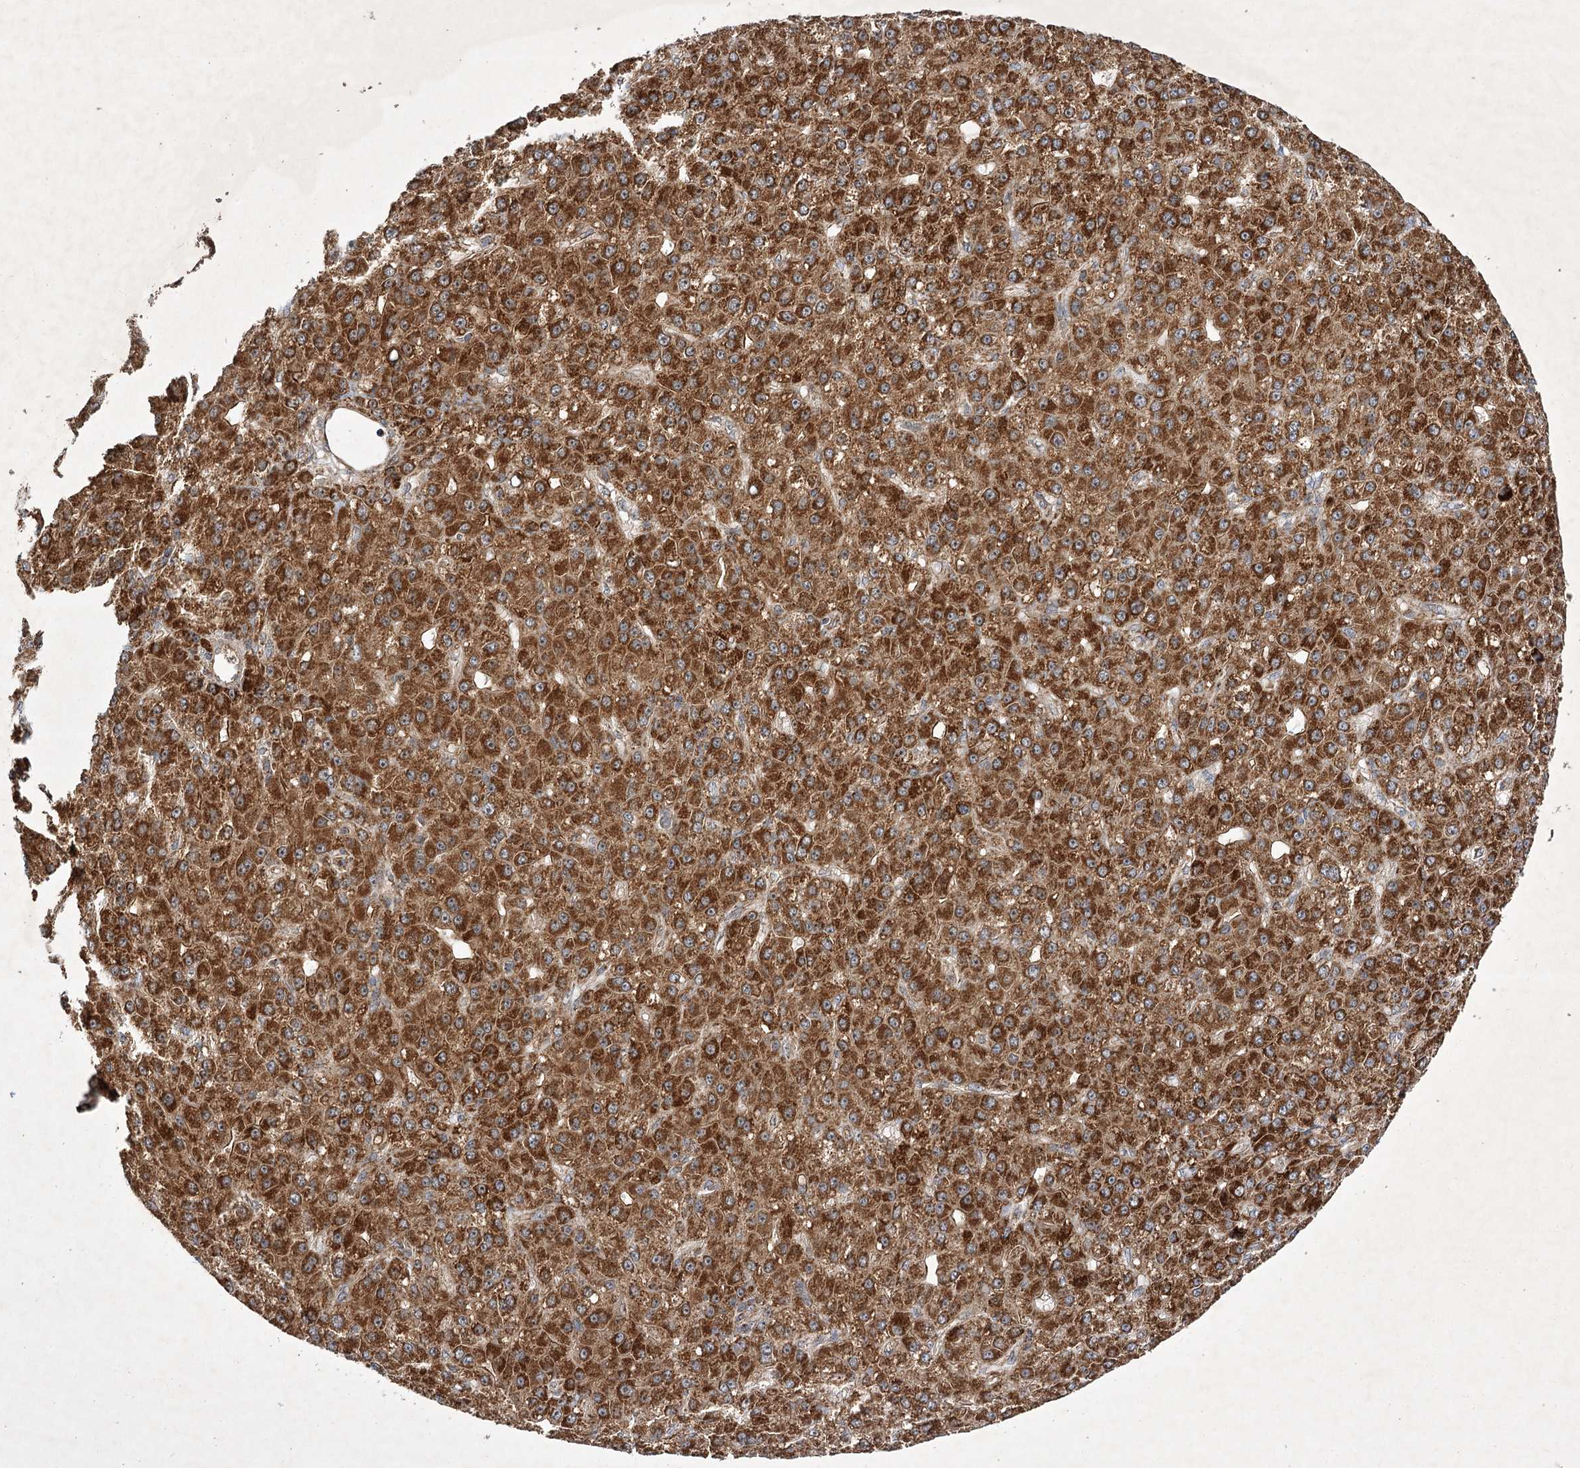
{"staining": {"intensity": "strong", "quantity": ">75%", "location": "cytoplasmic/membranous"}, "tissue": "liver cancer", "cell_type": "Tumor cells", "image_type": "cancer", "snomed": [{"axis": "morphology", "description": "Carcinoma, Hepatocellular, NOS"}, {"axis": "topography", "description": "Liver"}], "caption": "Immunohistochemical staining of human liver cancer reveals strong cytoplasmic/membranous protein expression in approximately >75% of tumor cells. Immunohistochemistry (ihc) stains the protein in brown and the nuclei are stained blue.", "gene": "SCRN3", "patient": {"sex": "male", "age": 67}}